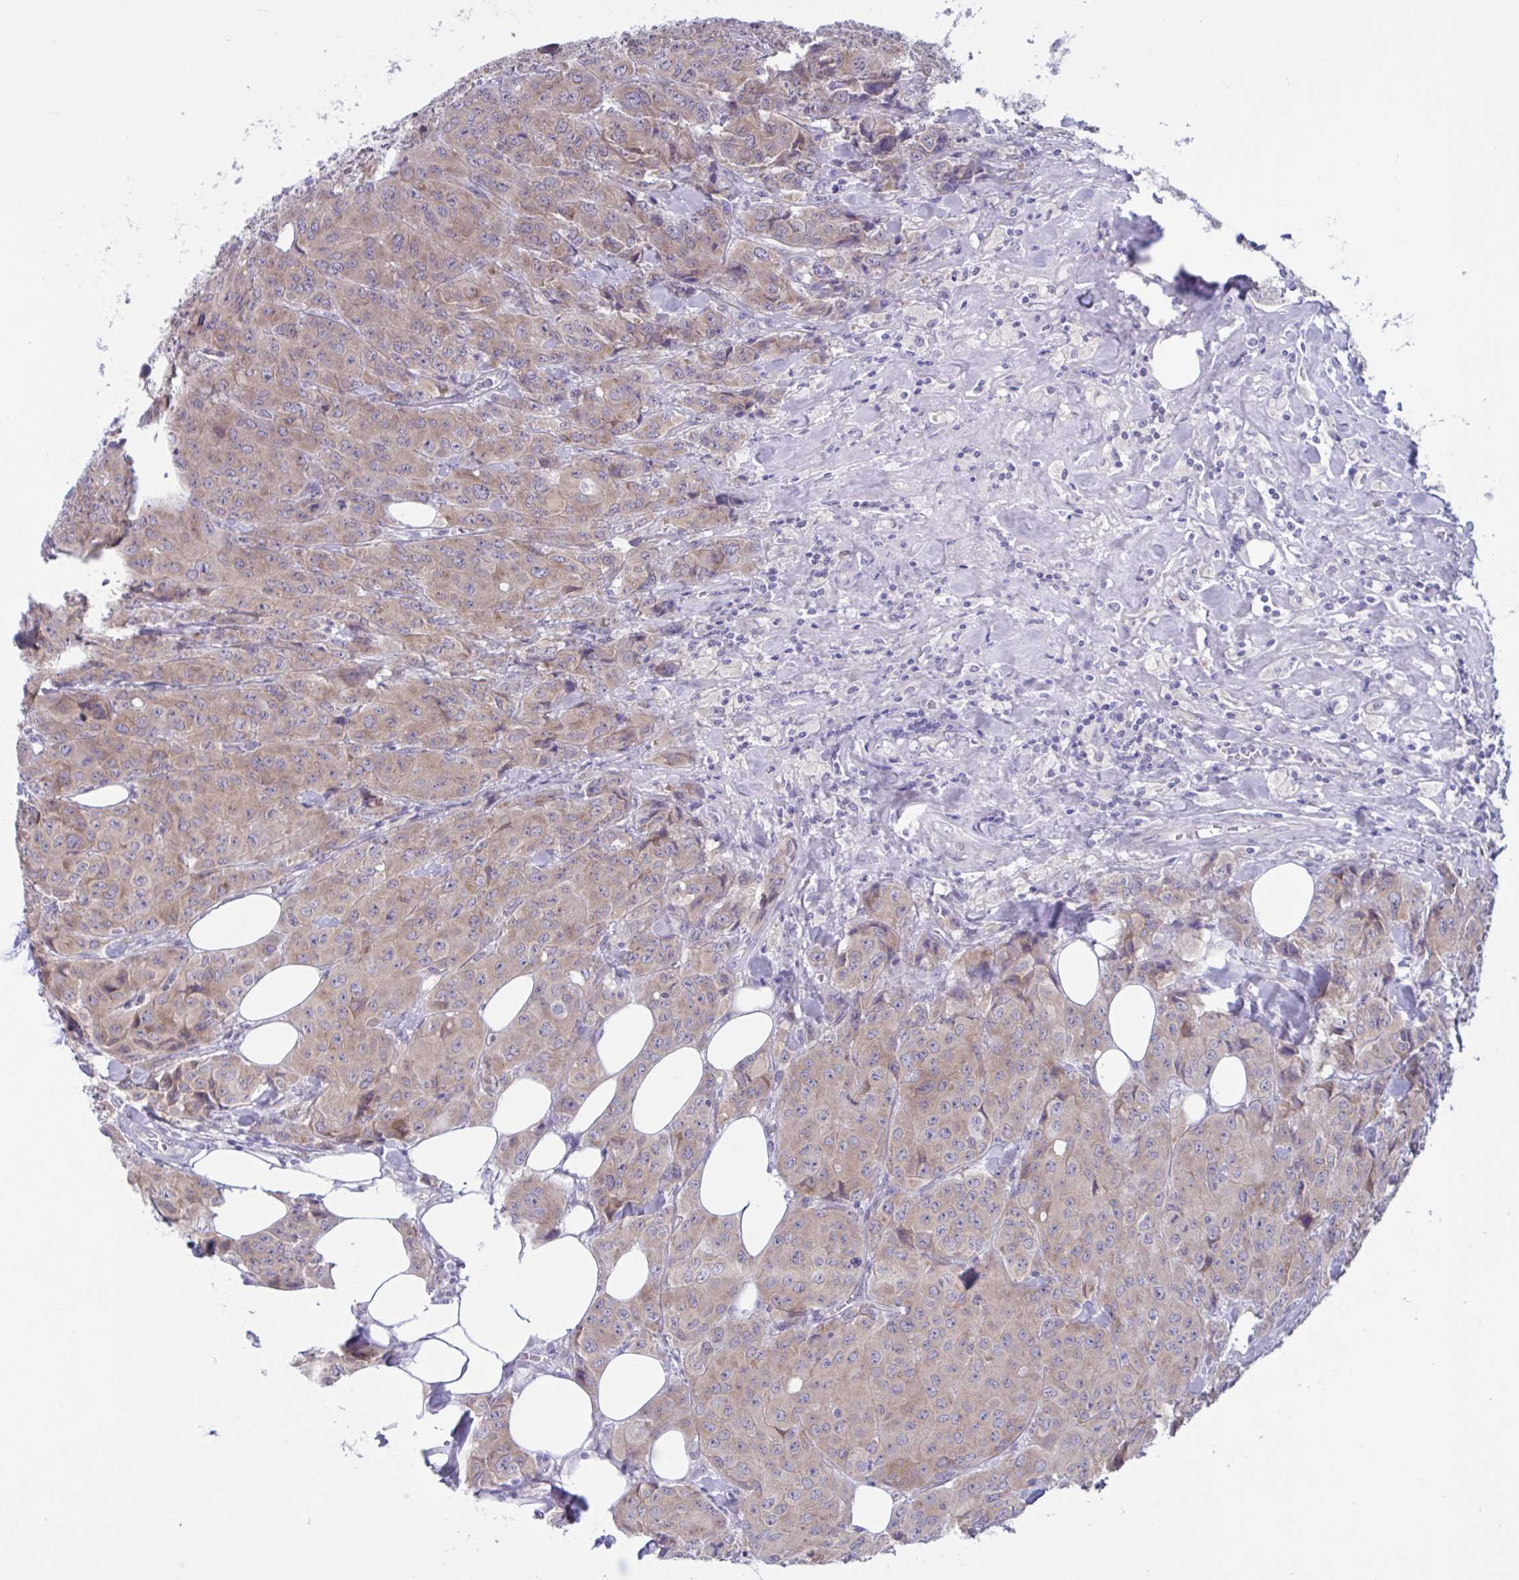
{"staining": {"intensity": "weak", "quantity": ">75%", "location": "cytoplasmic/membranous"}, "tissue": "breast cancer", "cell_type": "Tumor cells", "image_type": "cancer", "snomed": [{"axis": "morphology", "description": "Duct carcinoma"}, {"axis": "topography", "description": "Breast"}], "caption": "DAB (3,3'-diaminobenzidine) immunohistochemical staining of human breast cancer shows weak cytoplasmic/membranous protein expression in approximately >75% of tumor cells.", "gene": "CAMLG", "patient": {"sex": "female", "age": 43}}